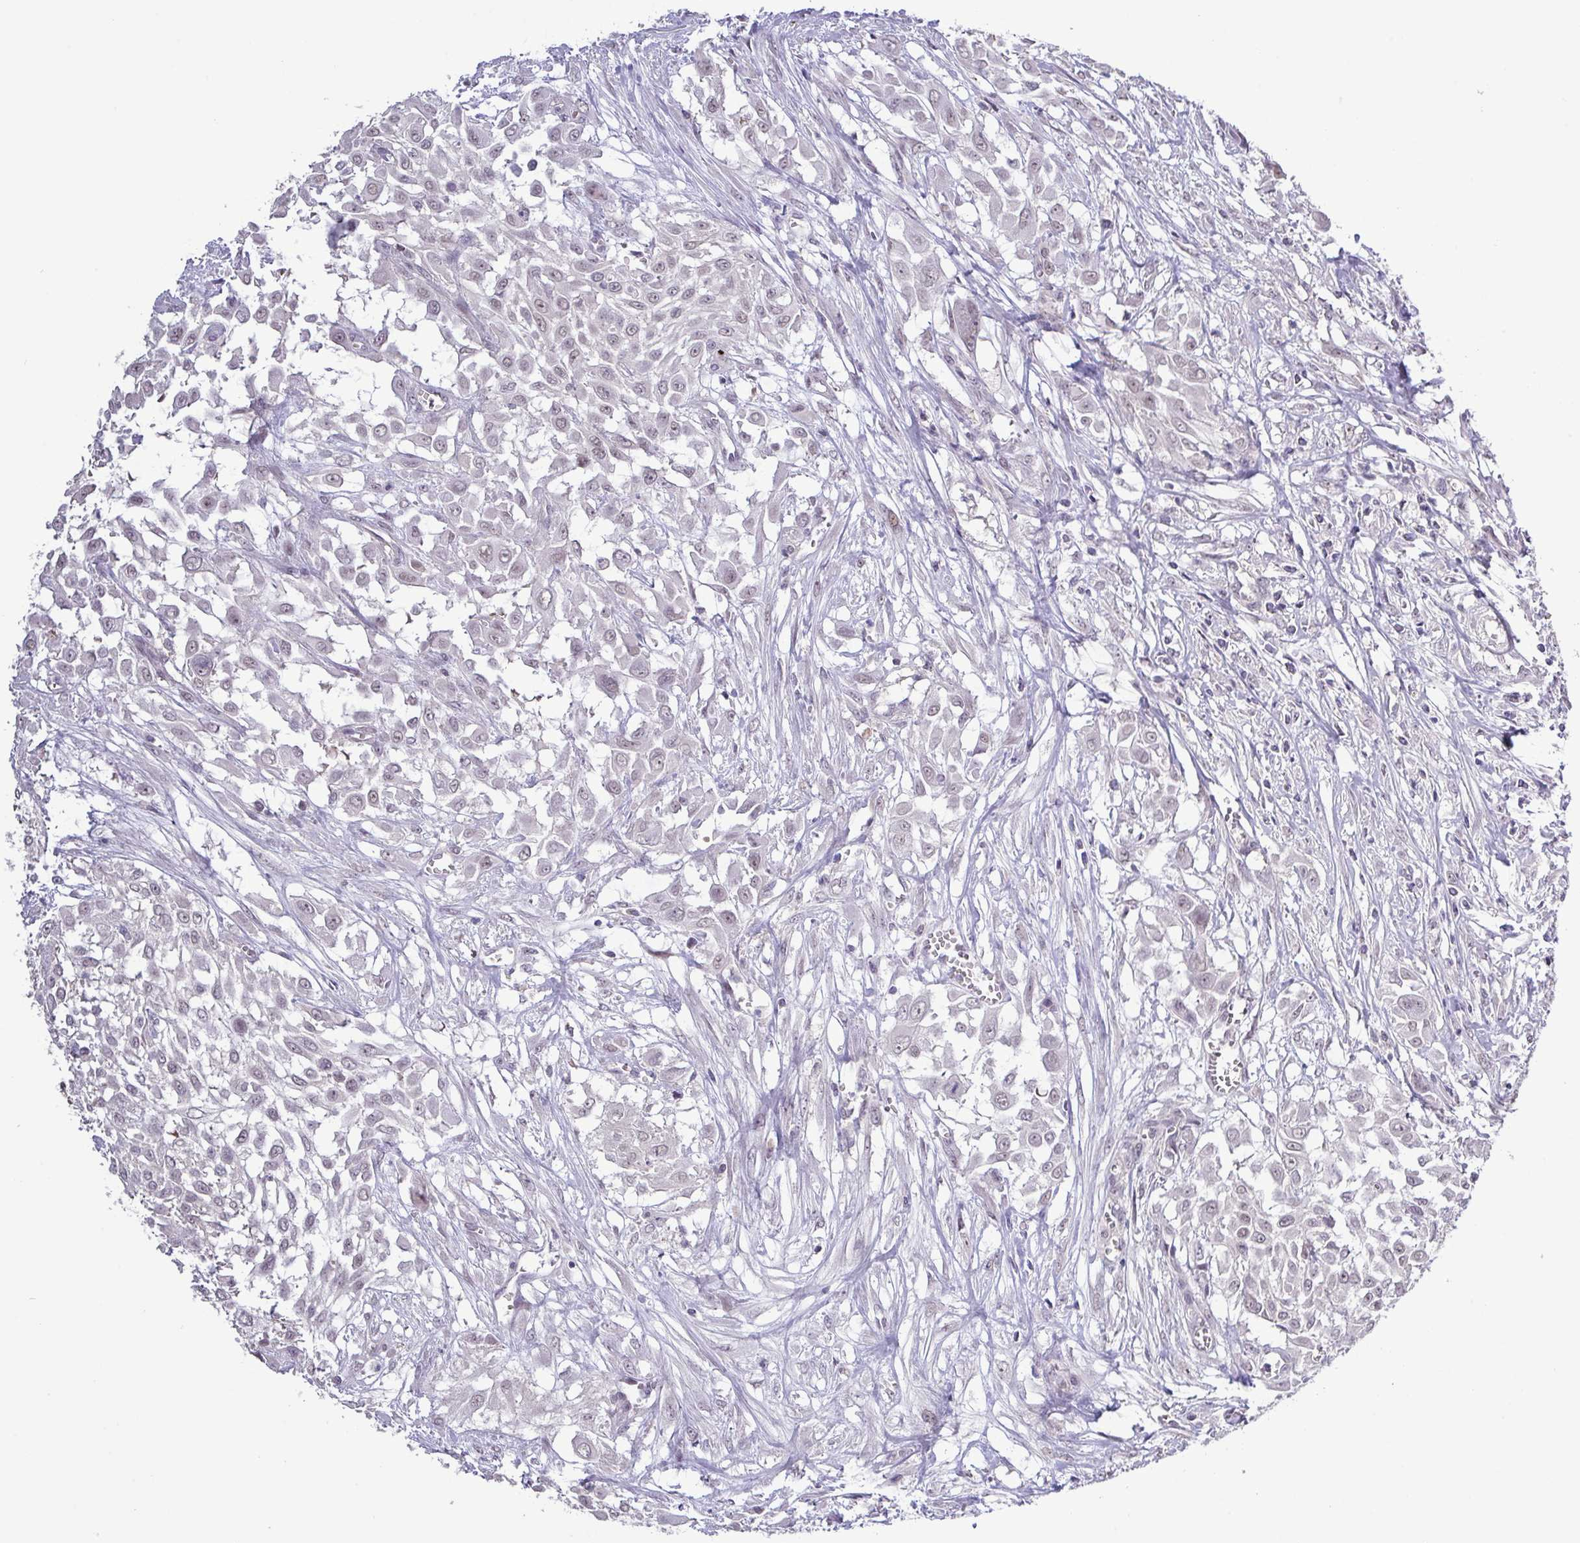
{"staining": {"intensity": "negative", "quantity": "none", "location": "none"}, "tissue": "urothelial cancer", "cell_type": "Tumor cells", "image_type": "cancer", "snomed": [{"axis": "morphology", "description": "Urothelial carcinoma, High grade"}, {"axis": "topography", "description": "Urinary bladder"}], "caption": "IHC photomicrograph of neoplastic tissue: urothelial cancer stained with DAB exhibits no significant protein expression in tumor cells.", "gene": "RIPPLY1", "patient": {"sex": "male", "age": 57}}